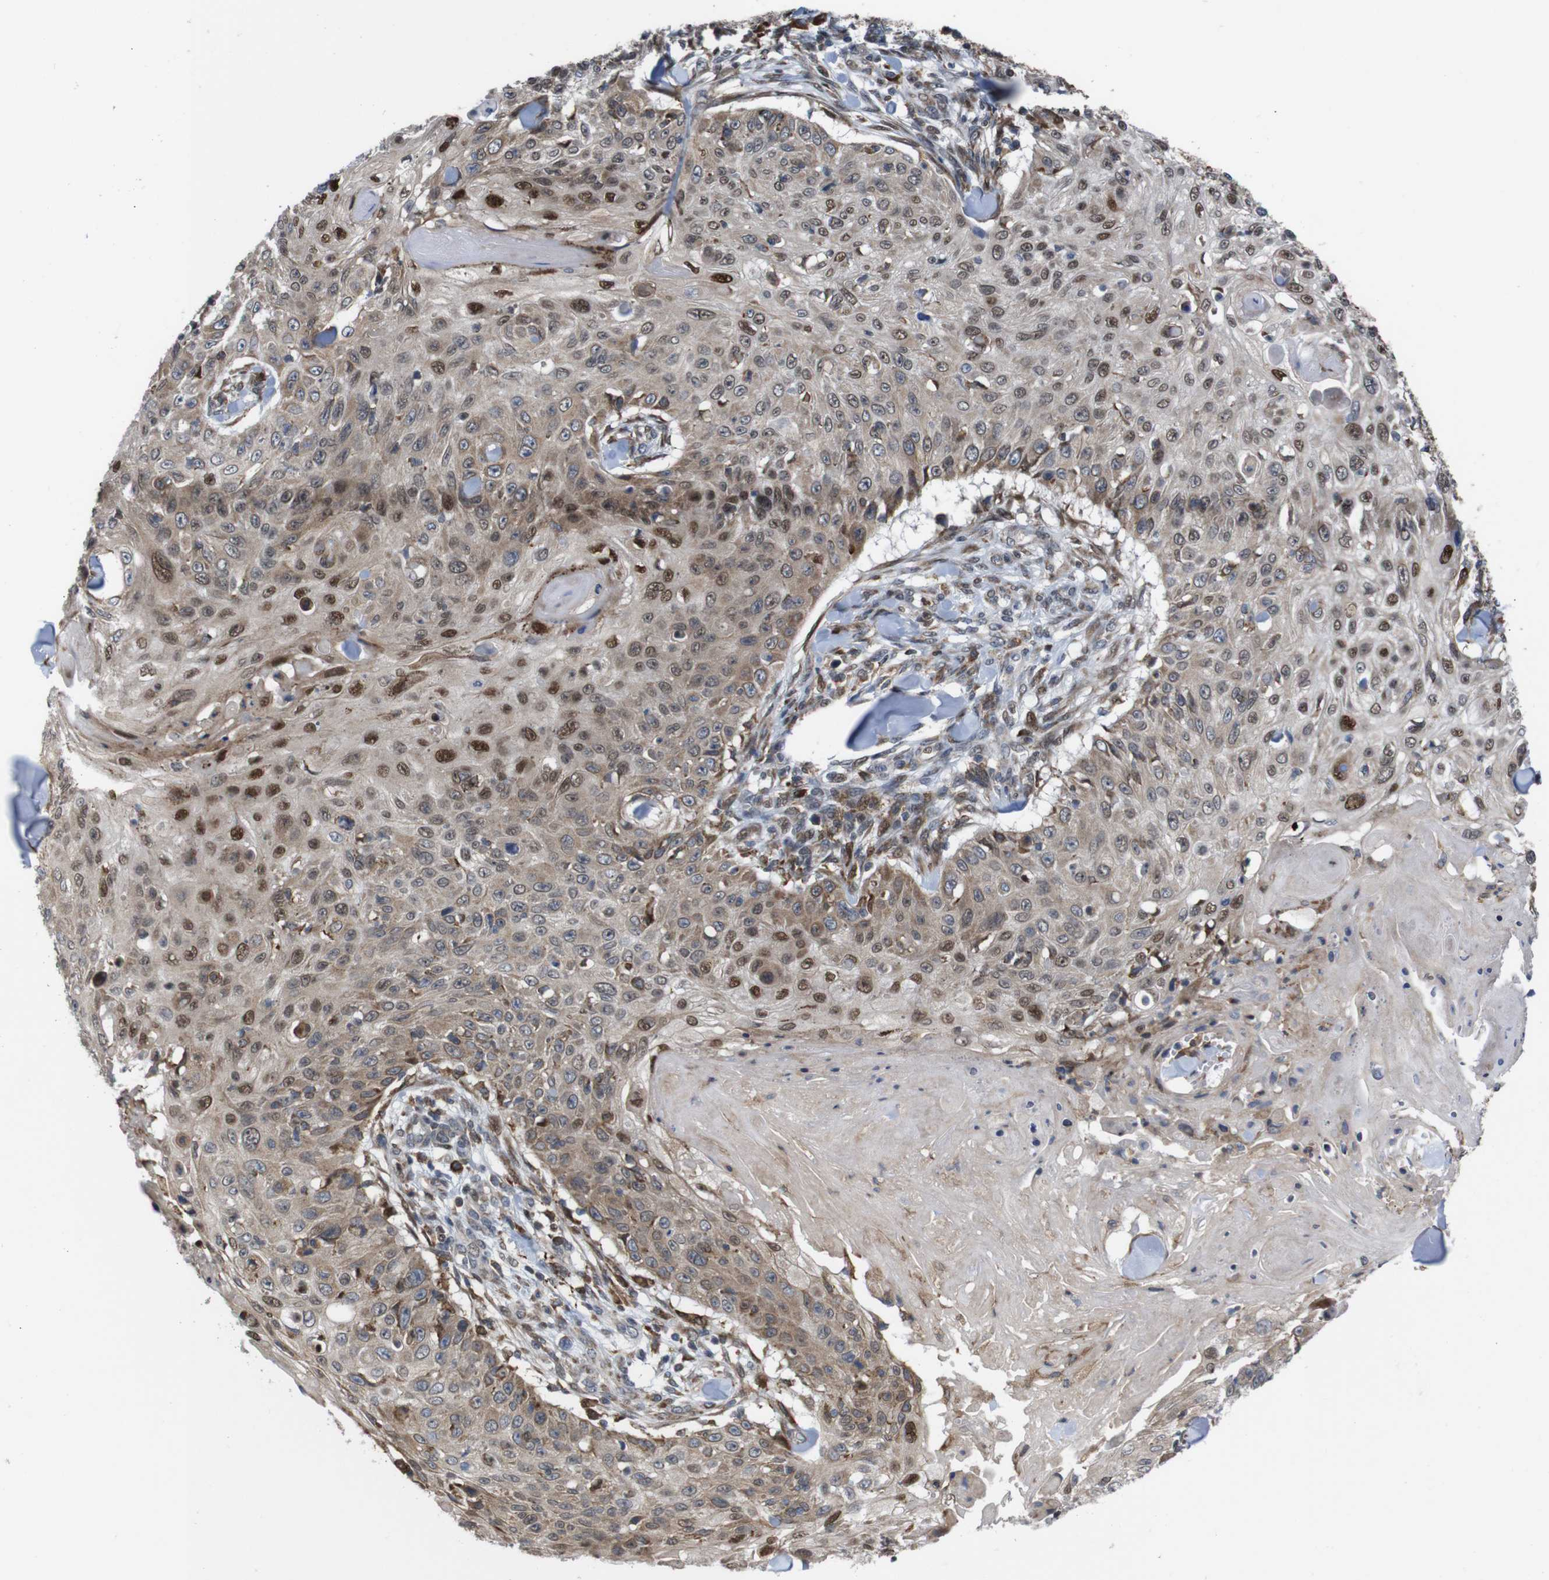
{"staining": {"intensity": "moderate", "quantity": "25%-75%", "location": "cytoplasmic/membranous,nuclear"}, "tissue": "skin cancer", "cell_type": "Tumor cells", "image_type": "cancer", "snomed": [{"axis": "morphology", "description": "Squamous cell carcinoma, NOS"}, {"axis": "topography", "description": "Skin"}], "caption": "A brown stain shows moderate cytoplasmic/membranous and nuclear staining of a protein in skin squamous cell carcinoma tumor cells.", "gene": "PTPN1", "patient": {"sex": "male", "age": 86}}